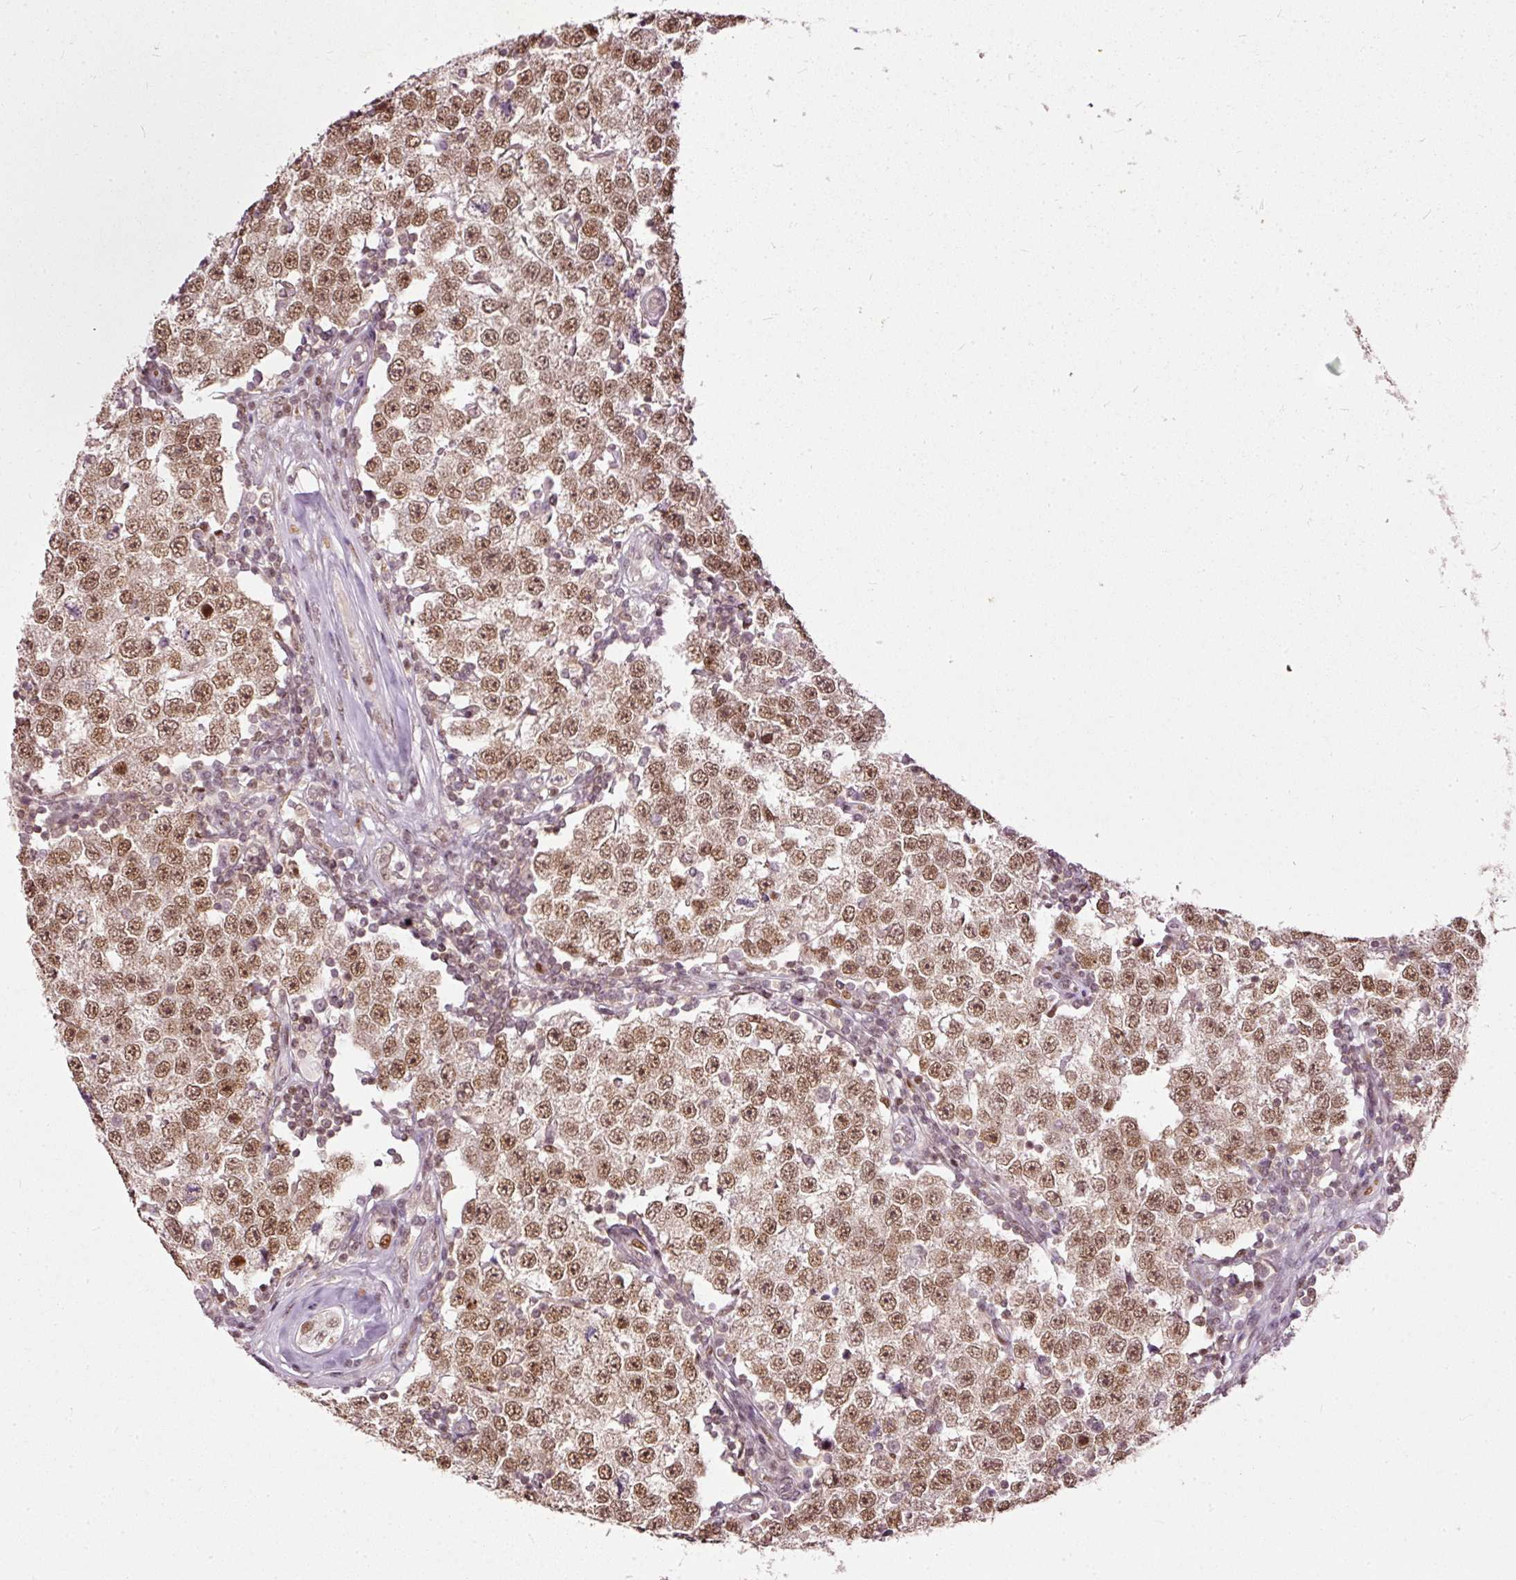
{"staining": {"intensity": "moderate", "quantity": ">75%", "location": "nuclear"}, "tissue": "testis cancer", "cell_type": "Tumor cells", "image_type": "cancer", "snomed": [{"axis": "morphology", "description": "Seminoma, NOS"}, {"axis": "topography", "description": "Testis"}], "caption": "Immunohistochemical staining of testis cancer demonstrates moderate nuclear protein positivity in approximately >75% of tumor cells.", "gene": "ZNF778", "patient": {"sex": "male", "age": 34}}